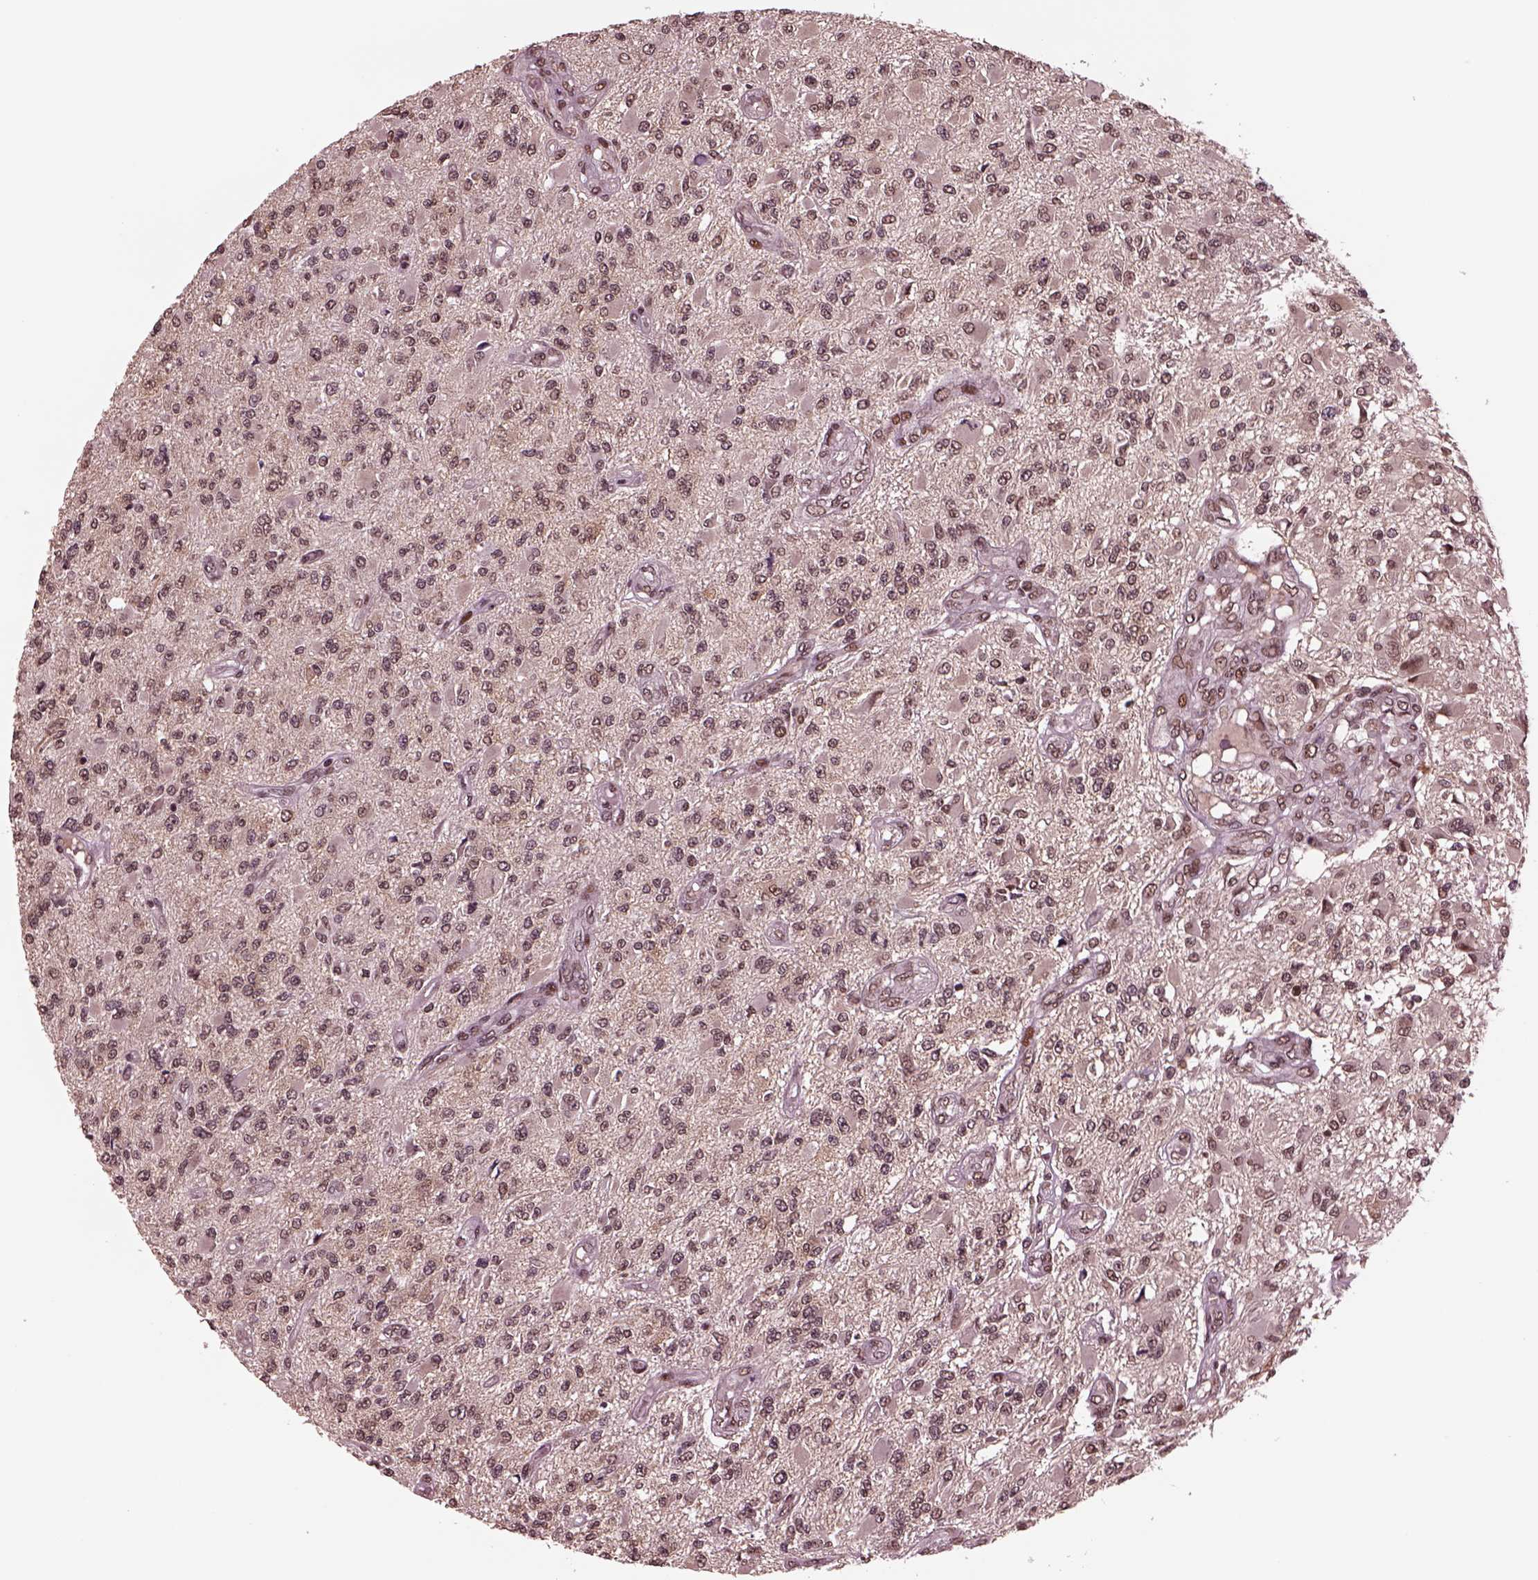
{"staining": {"intensity": "weak", "quantity": "25%-75%", "location": "nuclear"}, "tissue": "glioma", "cell_type": "Tumor cells", "image_type": "cancer", "snomed": [{"axis": "morphology", "description": "Glioma, malignant, High grade"}, {"axis": "topography", "description": "Brain"}], "caption": "Tumor cells demonstrate weak nuclear positivity in about 25%-75% of cells in glioma. Using DAB (3,3'-diaminobenzidine) (brown) and hematoxylin (blue) stains, captured at high magnification using brightfield microscopy.", "gene": "NAP1L5", "patient": {"sex": "female", "age": 63}}